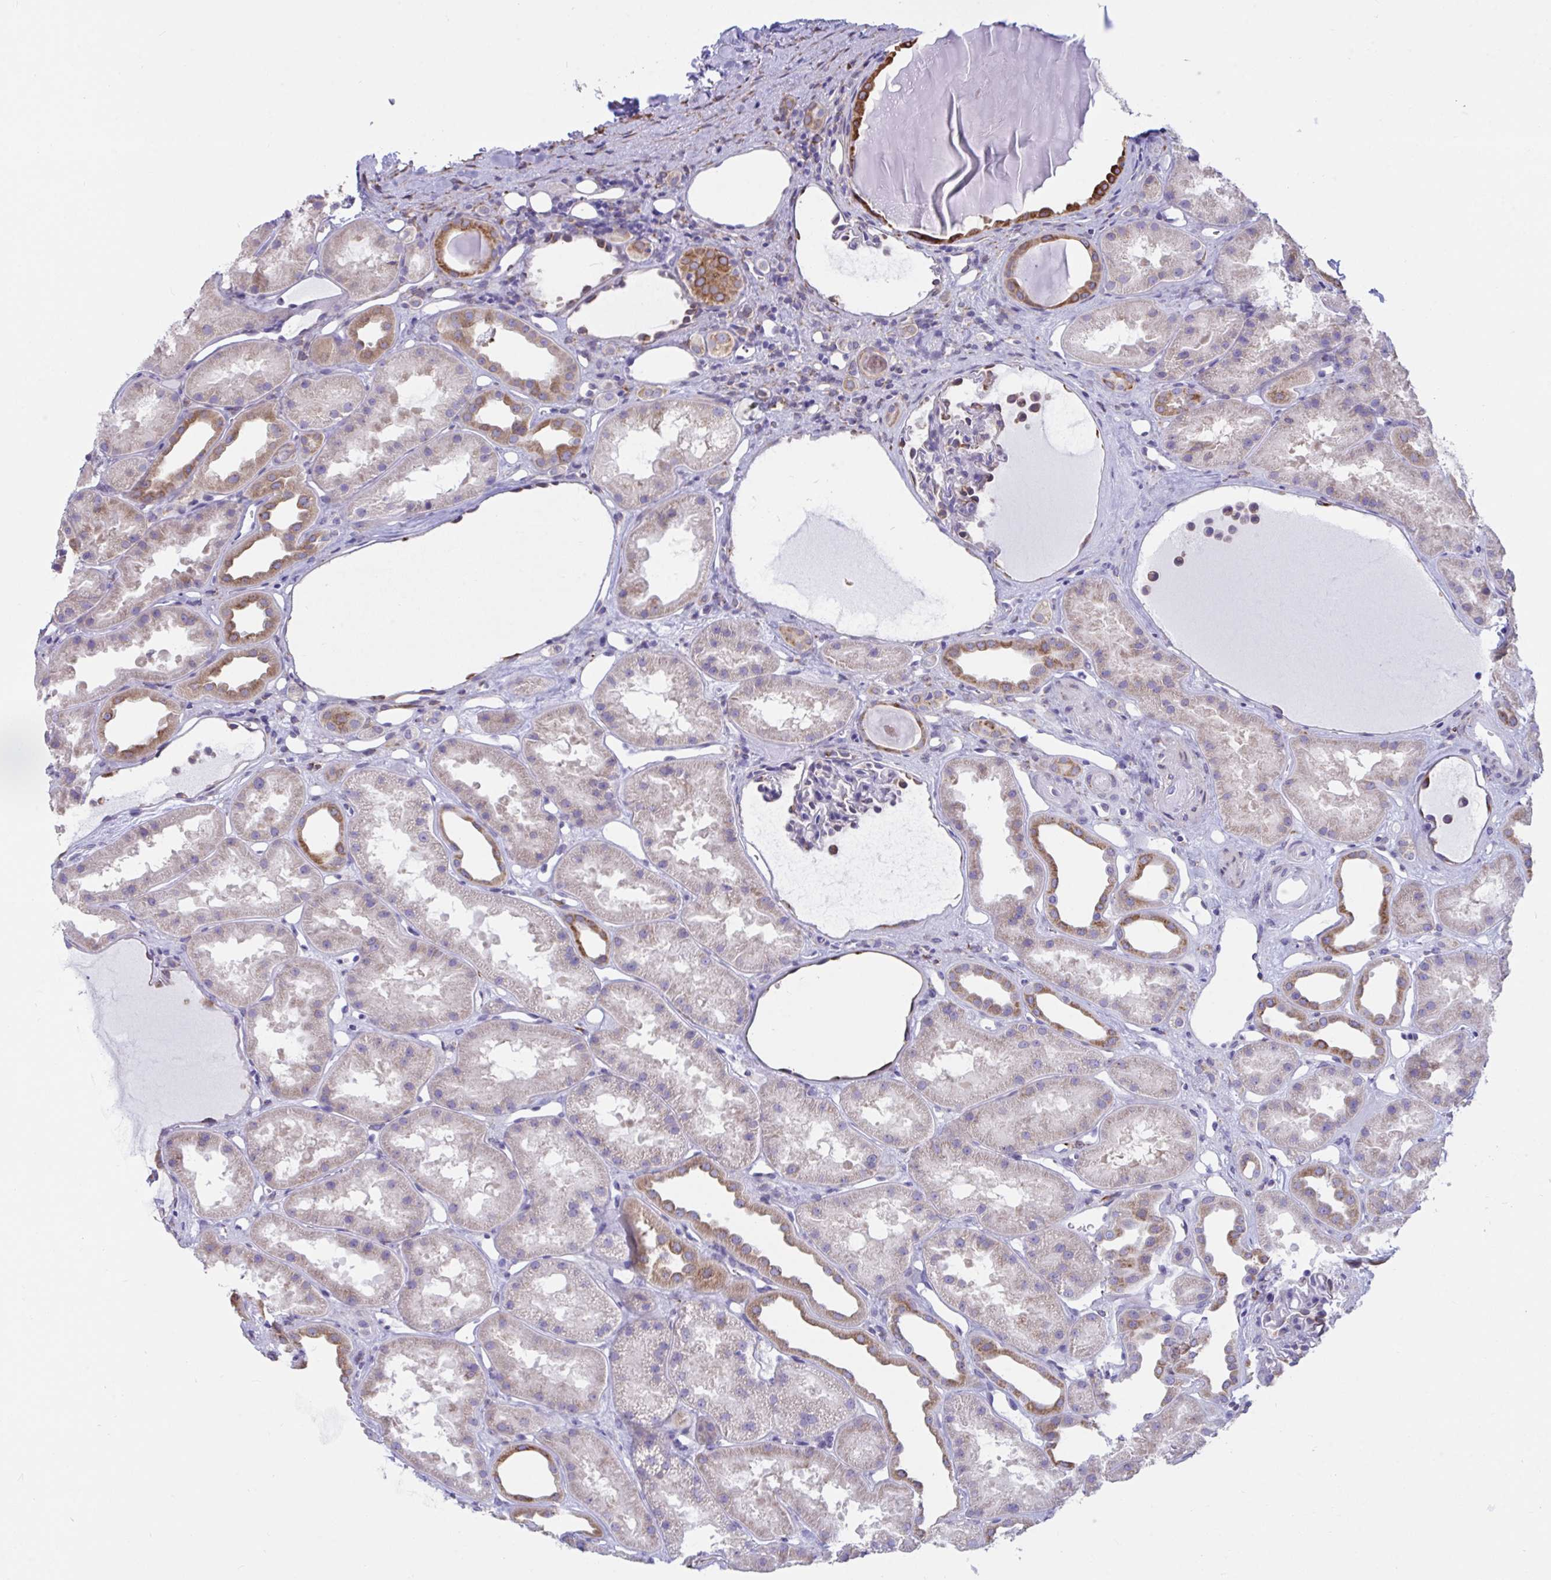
{"staining": {"intensity": "moderate", "quantity": "<25%", "location": "cytoplasmic/membranous"}, "tissue": "kidney", "cell_type": "Cells in glomeruli", "image_type": "normal", "snomed": [{"axis": "morphology", "description": "Normal tissue, NOS"}, {"axis": "topography", "description": "Kidney"}], "caption": "Immunohistochemical staining of normal human kidney shows <25% levels of moderate cytoplasmic/membranous protein positivity in about <25% of cells in glomeruli.", "gene": "ASPH", "patient": {"sex": "male", "age": 61}}